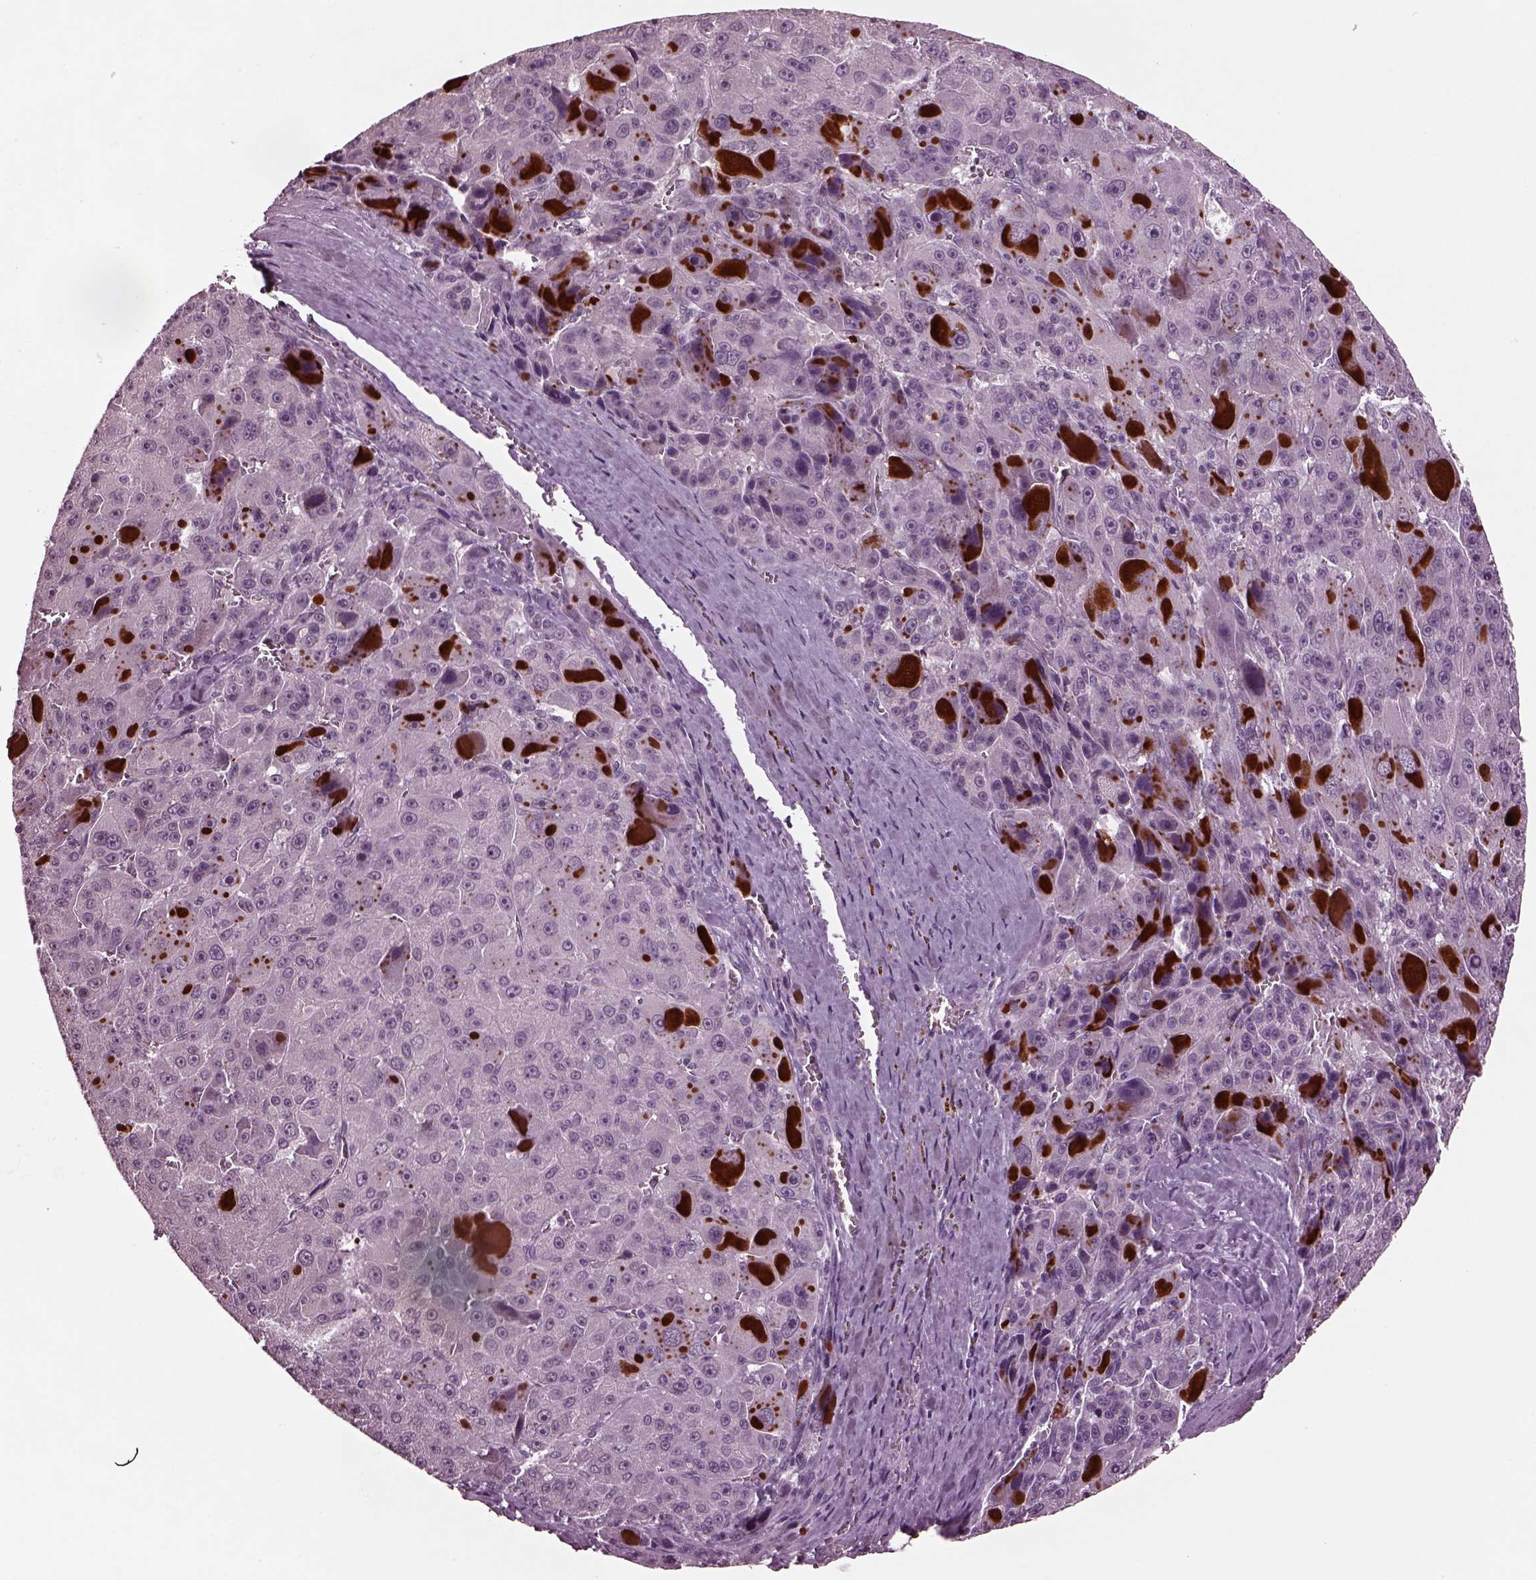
{"staining": {"intensity": "negative", "quantity": "none", "location": "none"}, "tissue": "liver cancer", "cell_type": "Tumor cells", "image_type": "cancer", "snomed": [{"axis": "morphology", "description": "Carcinoma, Hepatocellular, NOS"}, {"axis": "topography", "description": "Liver"}], "caption": "A photomicrograph of liver cancer stained for a protein exhibits no brown staining in tumor cells.", "gene": "MIB2", "patient": {"sex": "male", "age": 76}}